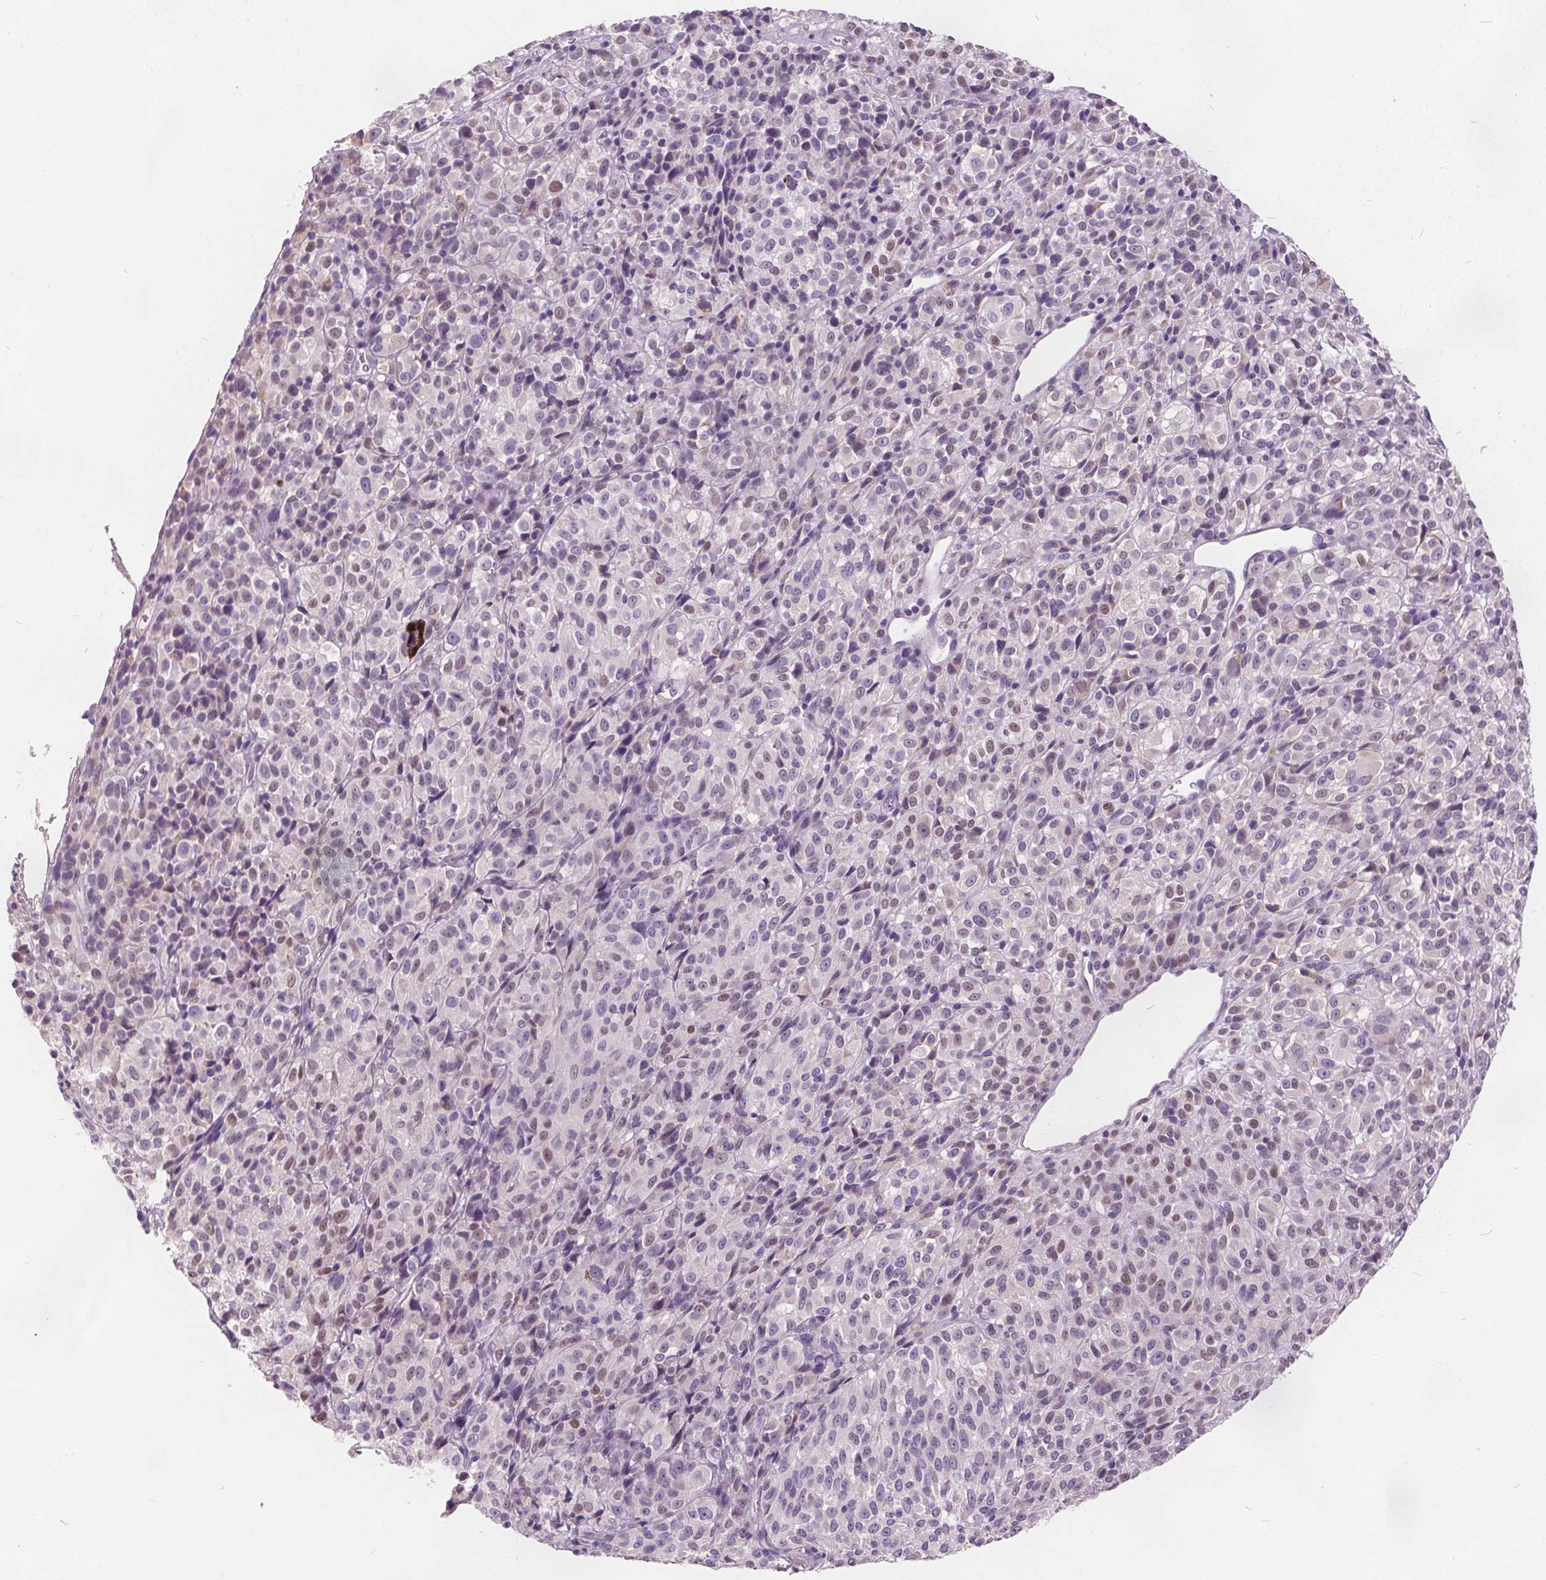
{"staining": {"intensity": "negative", "quantity": "none", "location": "none"}, "tissue": "melanoma", "cell_type": "Tumor cells", "image_type": "cancer", "snomed": [{"axis": "morphology", "description": "Malignant melanoma, Metastatic site"}, {"axis": "topography", "description": "Brain"}], "caption": "This is an immunohistochemistry photomicrograph of human melanoma. There is no positivity in tumor cells.", "gene": "ACOX2", "patient": {"sex": "female", "age": 56}}